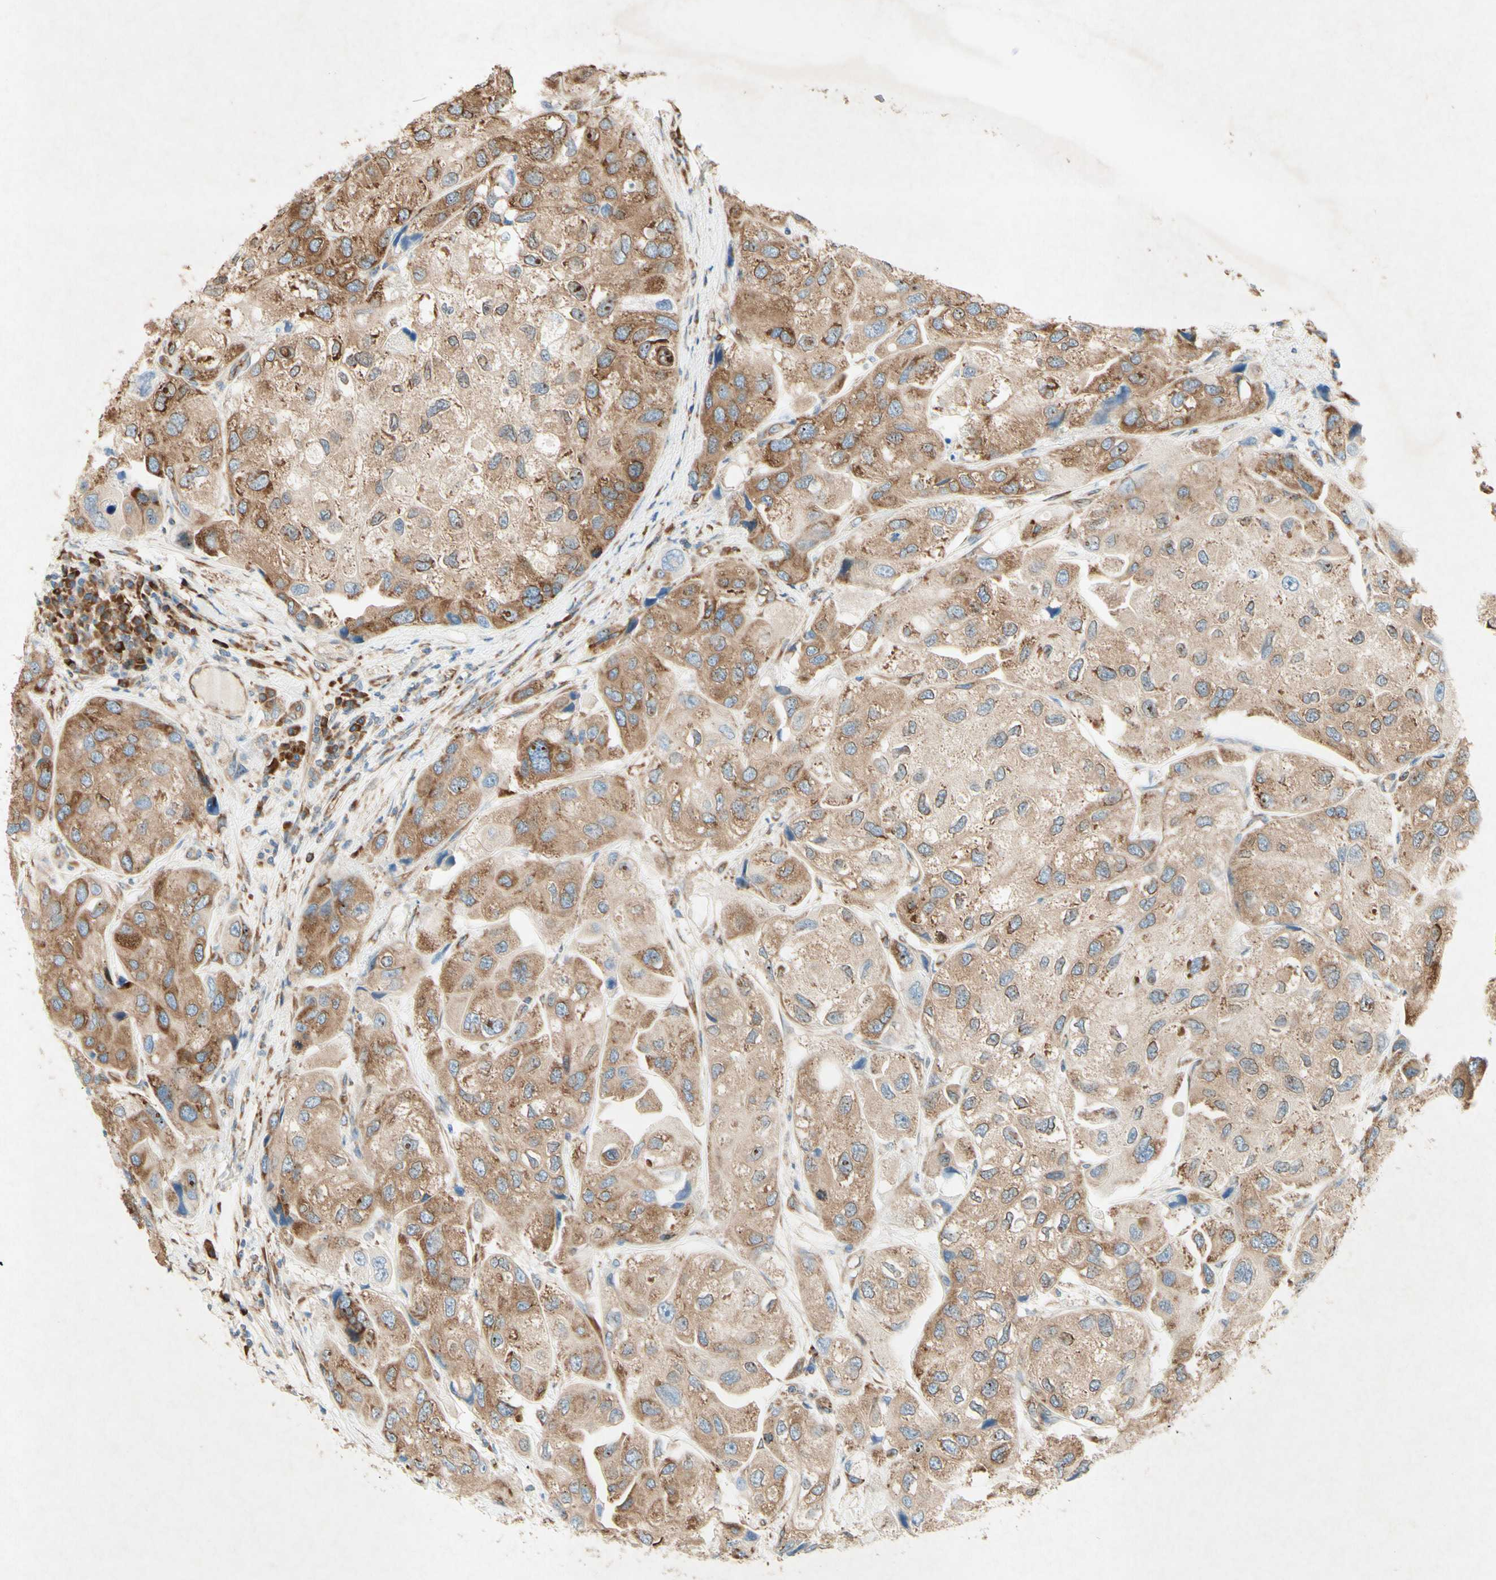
{"staining": {"intensity": "moderate", "quantity": ">75%", "location": "cytoplasmic/membranous"}, "tissue": "urothelial cancer", "cell_type": "Tumor cells", "image_type": "cancer", "snomed": [{"axis": "morphology", "description": "Urothelial carcinoma, High grade"}, {"axis": "topography", "description": "Urinary bladder"}], "caption": "IHC (DAB) staining of urothelial cancer shows moderate cytoplasmic/membranous protein expression in approximately >75% of tumor cells.", "gene": "PABPC1", "patient": {"sex": "female", "age": 64}}